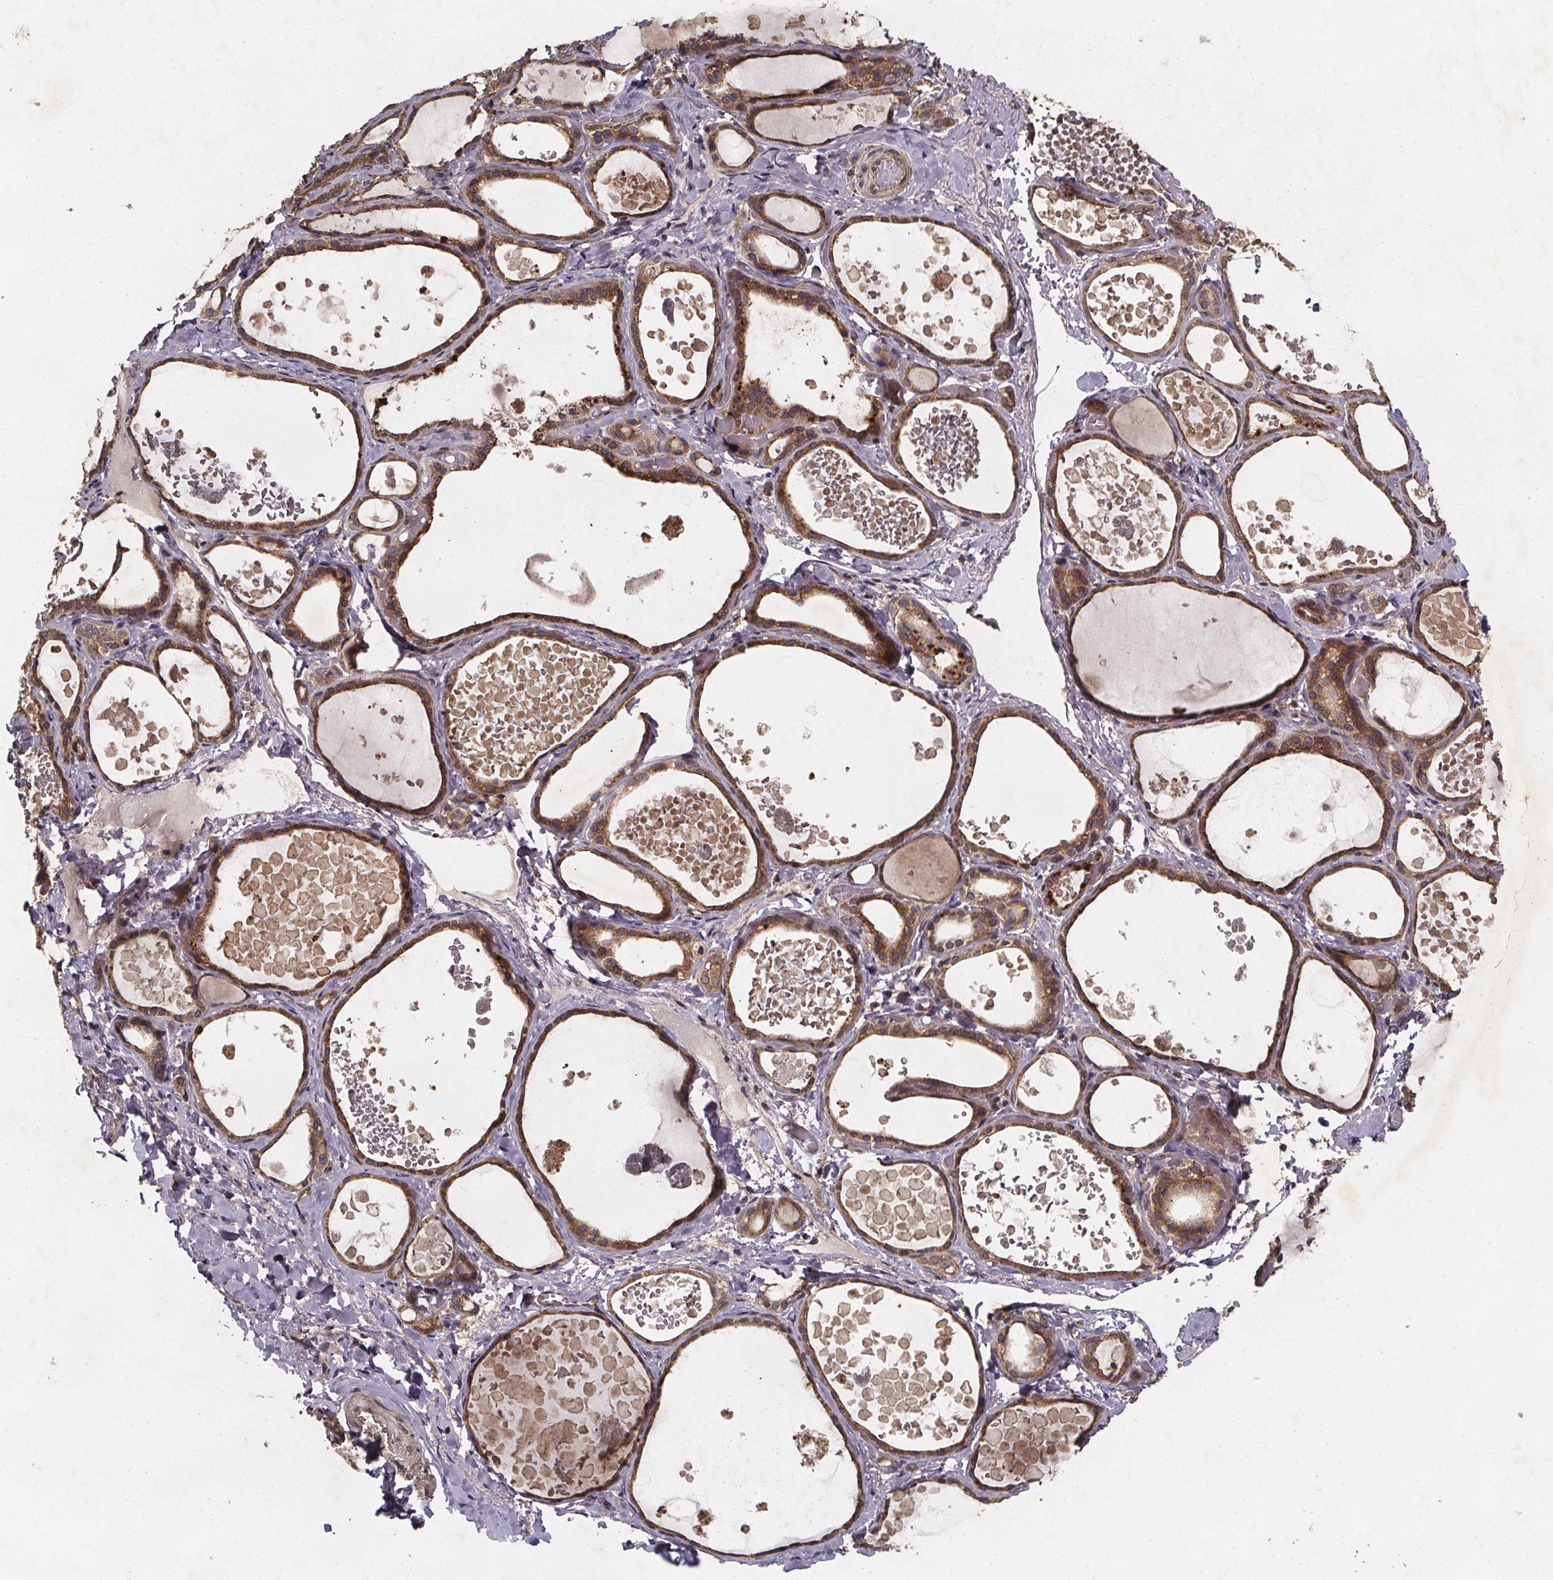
{"staining": {"intensity": "moderate", "quantity": ">75%", "location": "cytoplasmic/membranous"}, "tissue": "thyroid gland", "cell_type": "Glandular cells", "image_type": "normal", "snomed": [{"axis": "morphology", "description": "Normal tissue, NOS"}, {"axis": "topography", "description": "Thyroid gland"}], "caption": "Immunohistochemistry of unremarkable human thyroid gland shows medium levels of moderate cytoplasmic/membranous expression in about >75% of glandular cells. The protein of interest is shown in brown color, while the nuclei are stained blue.", "gene": "PIERCE2", "patient": {"sex": "female", "age": 56}}